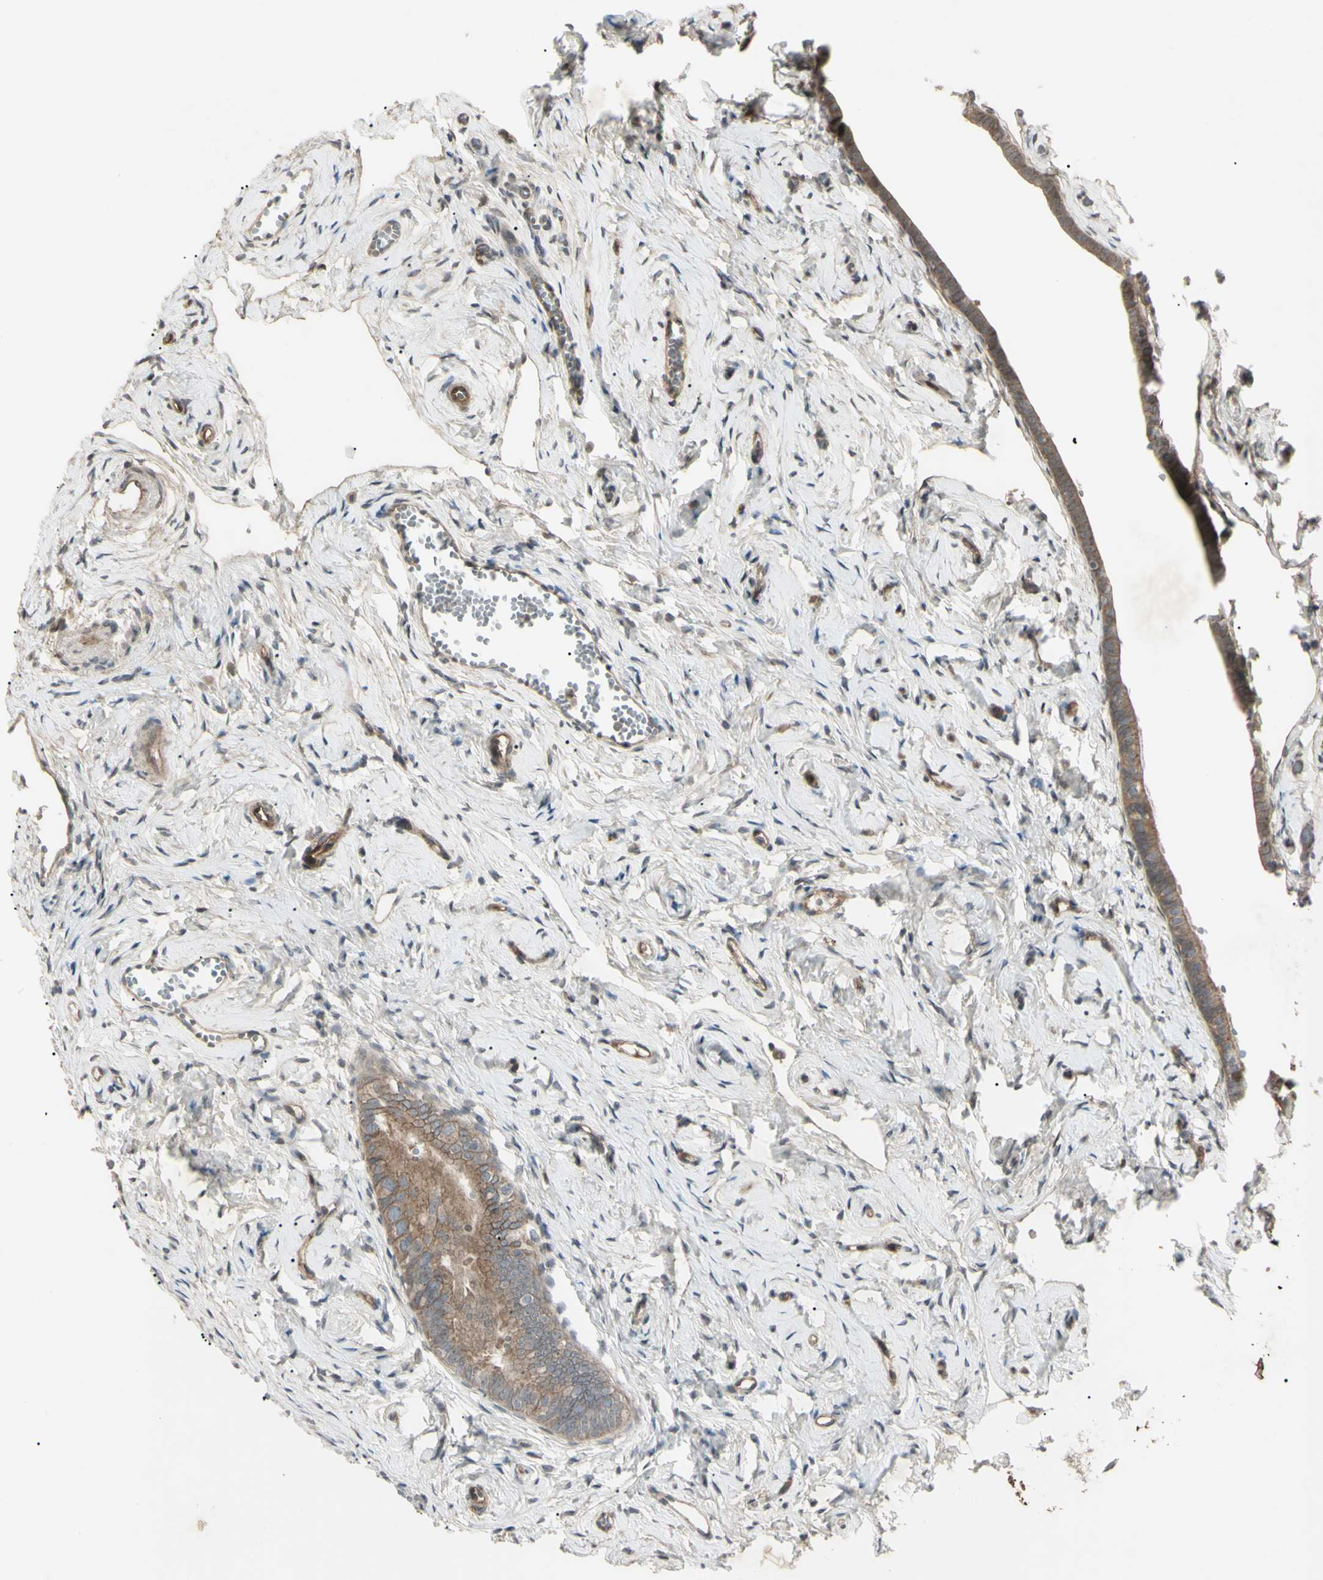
{"staining": {"intensity": "moderate", "quantity": ">75%", "location": "cytoplasmic/membranous"}, "tissue": "fallopian tube", "cell_type": "Glandular cells", "image_type": "normal", "snomed": [{"axis": "morphology", "description": "Normal tissue, NOS"}, {"axis": "topography", "description": "Fallopian tube"}], "caption": "Immunohistochemical staining of normal fallopian tube shows moderate cytoplasmic/membranous protein staining in about >75% of glandular cells.", "gene": "JAG1", "patient": {"sex": "female", "age": 71}}